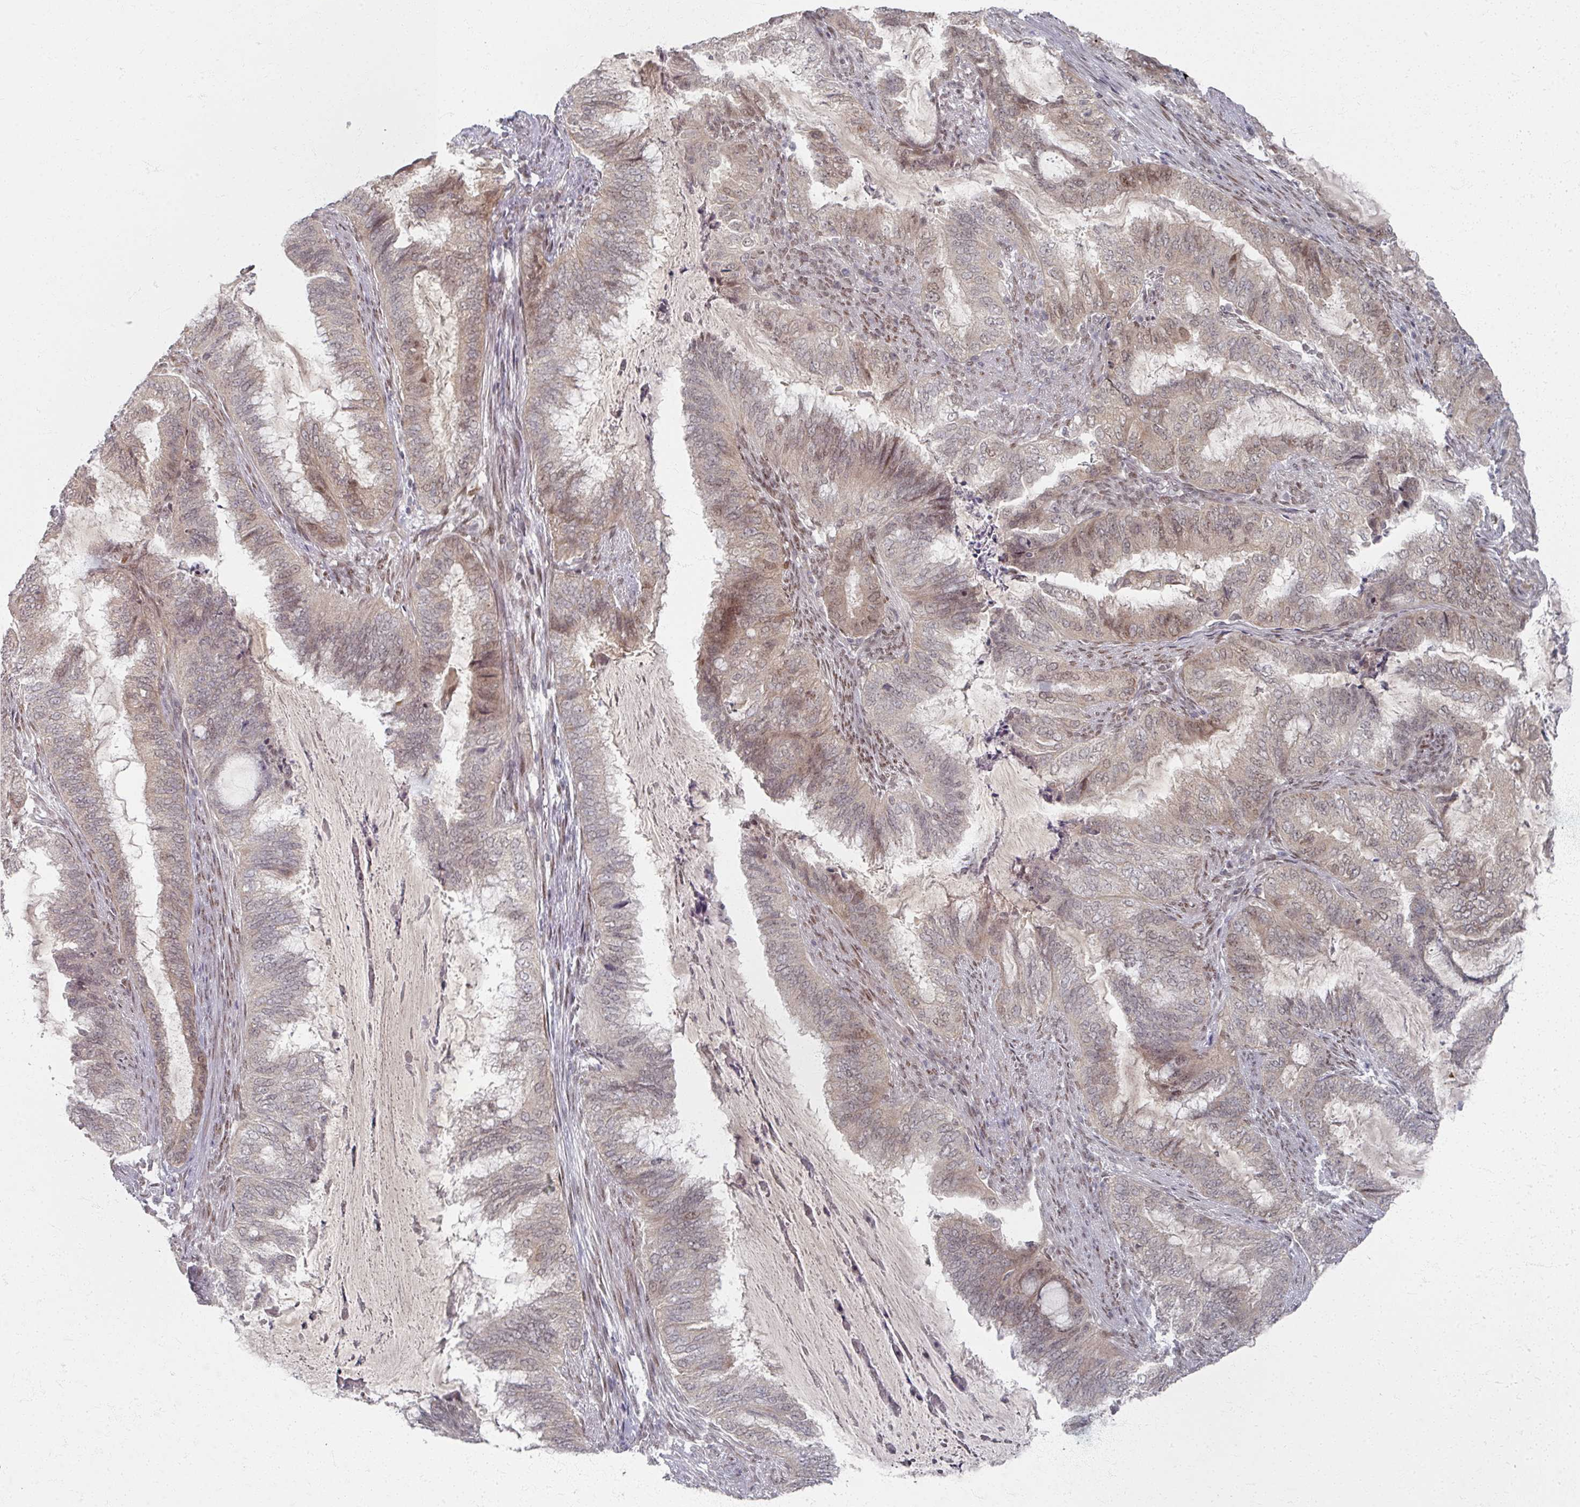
{"staining": {"intensity": "moderate", "quantity": "<25%", "location": "cytoplasmic/membranous,nuclear"}, "tissue": "endometrial cancer", "cell_type": "Tumor cells", "image_type": "cancer", "snomed": [{"axis": "morphology", "description": "Adenocarcinoma, NOS"}, {"axis": "topography", "description": "Endometrium"}], "caption": "A low amount of moderate cytoplasmic/membranous and nuclear positivity is appreciated in approximately <25% of tumor cells in endometrial cancer (adenocarcinoma) tissue.", "gene": "PSKH1", "patient": {"sex": "female", "age": 51}}